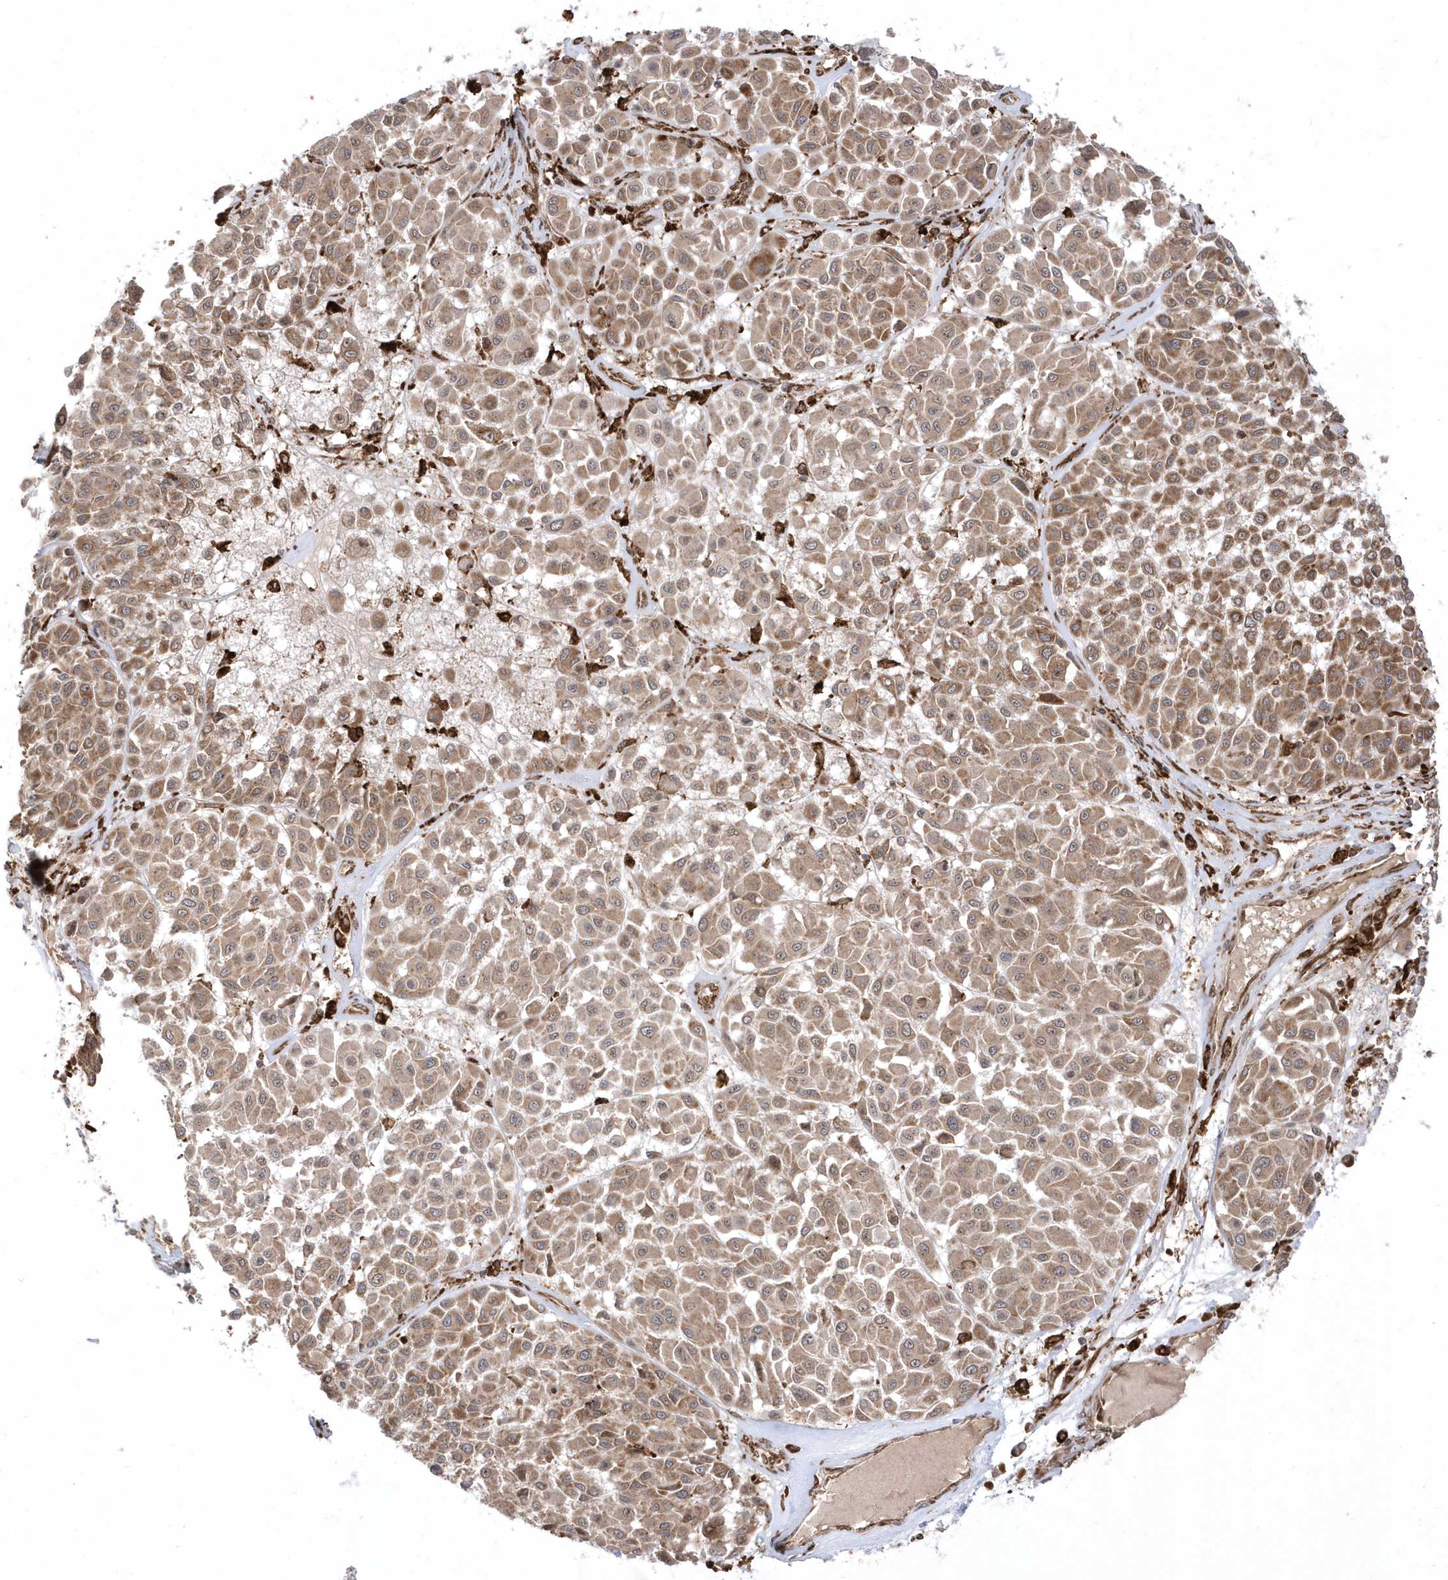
{"staining": {"intensity": "moderate", "quantity": ">75%", "location": "cytoplasmic/membranous"}, "tissue": "melanoma", "cell_type": "Tumor cells", "image_type": "cancer", "snomed": [{"axis": "morphology", "description": "Malignant melanoma, Metastatic site"}, {"axis": "topography", "description": "Soft tissue"}], "caption": "IHC image of neoplastic tissue: malignant melanoma (metastatic site) stained using immunohistochemistry (IHC) shows medium levels of moderate protein expression localized specifically in the cytoplasmic/membranous of tumor cells, appearing as a cytoplasmic/membranous brown color.", "gene": "EPC2", "patient": {"sex": "male", "age": 41}}